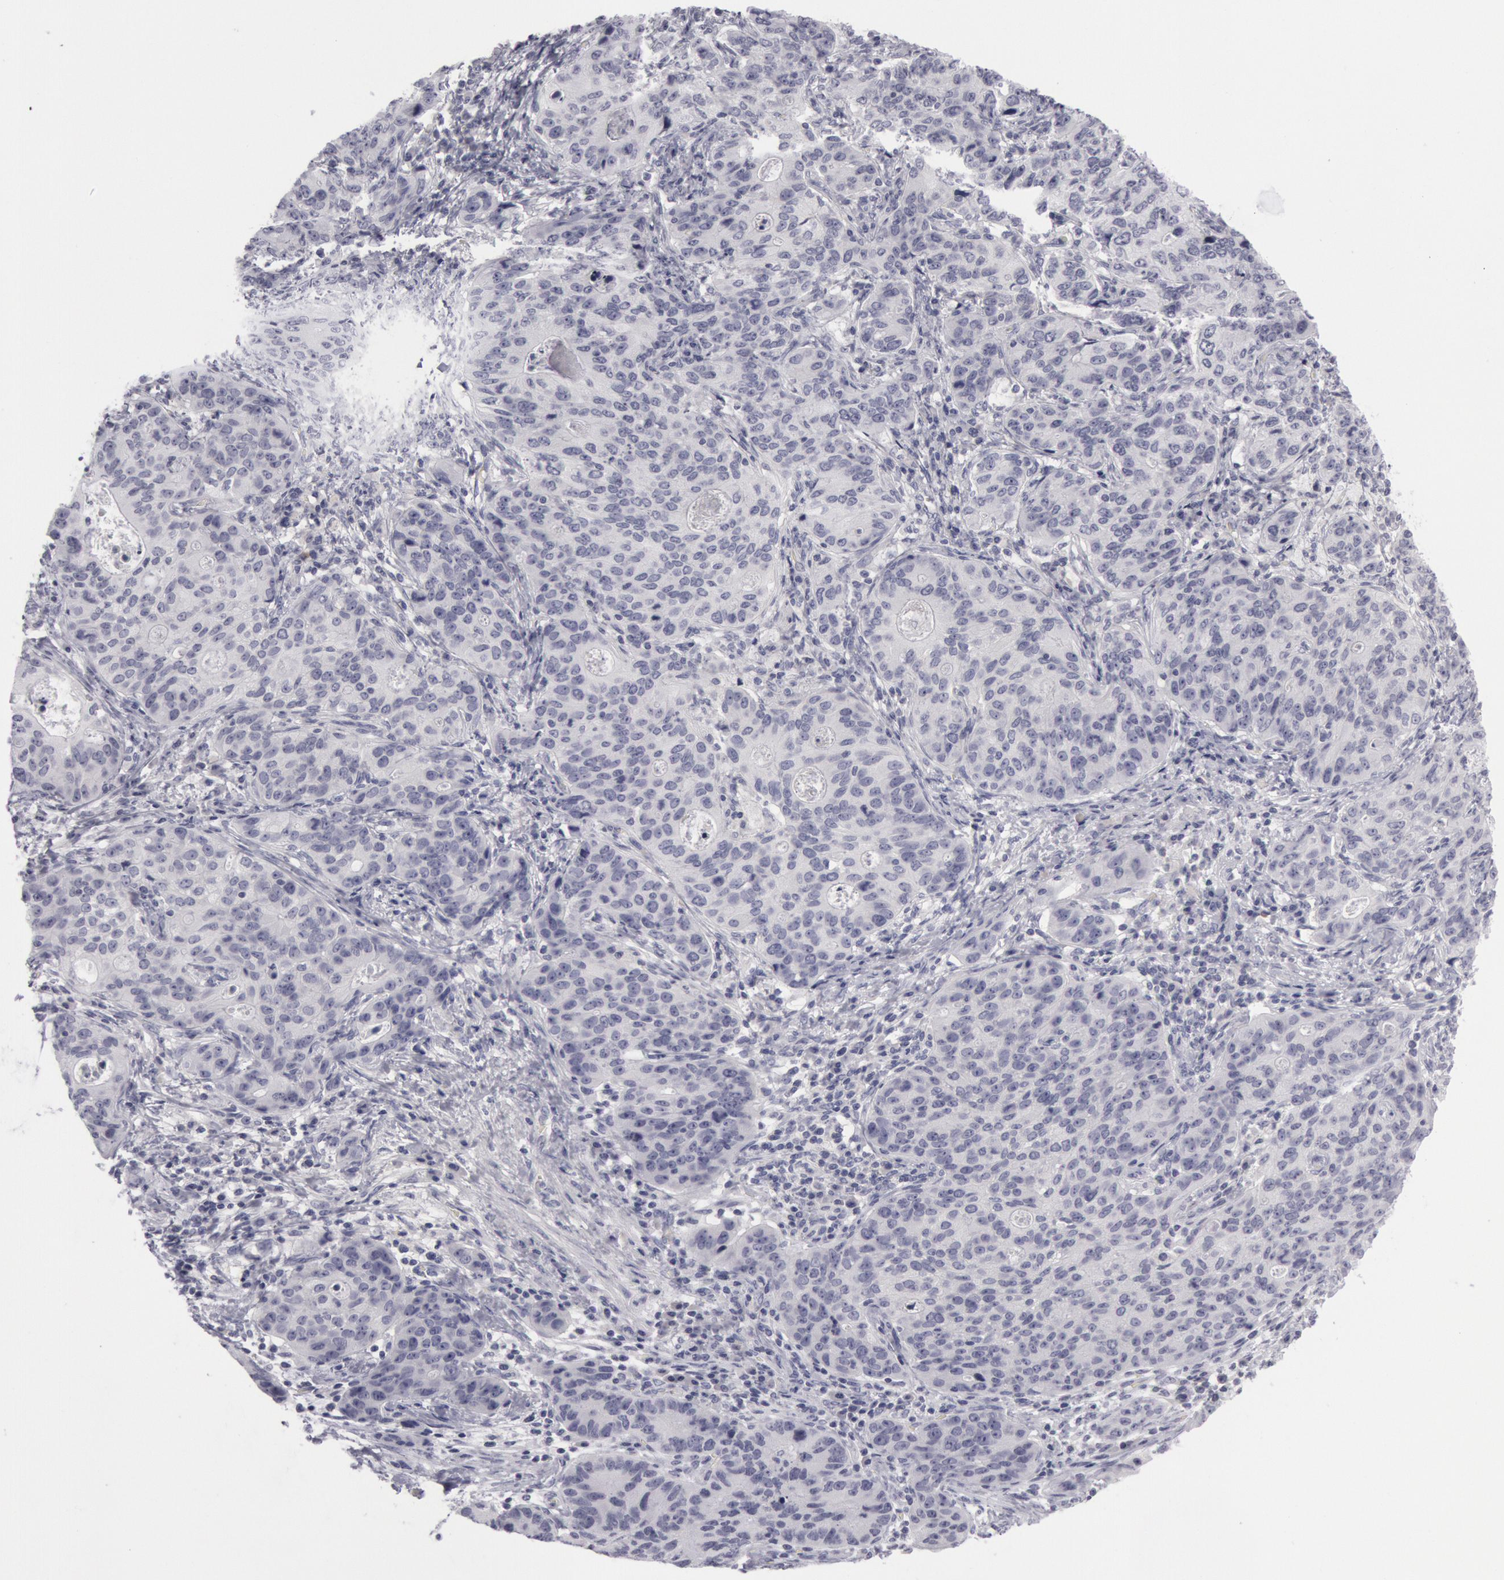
{"staining": {"intensity": "negative", "quantity": "none", "location": "none"}, "tissue": "stomach cancer", "cell_type": "Tumor cells", "image_type": "cancer", "snomed": [{"axis": "morphology", "description": "Adenocarcinoma, NOS"}, {"axis": "topography", "description": "Esophagus"}, {"axis": "topography", "description": "Stomach"}], "caption": "Human stomach cancer stained for a protein using immunohistochemistry shows no expression in tumor cells.", "gene": "KRT16", "patient": {"sex": "male", "age": 74}}